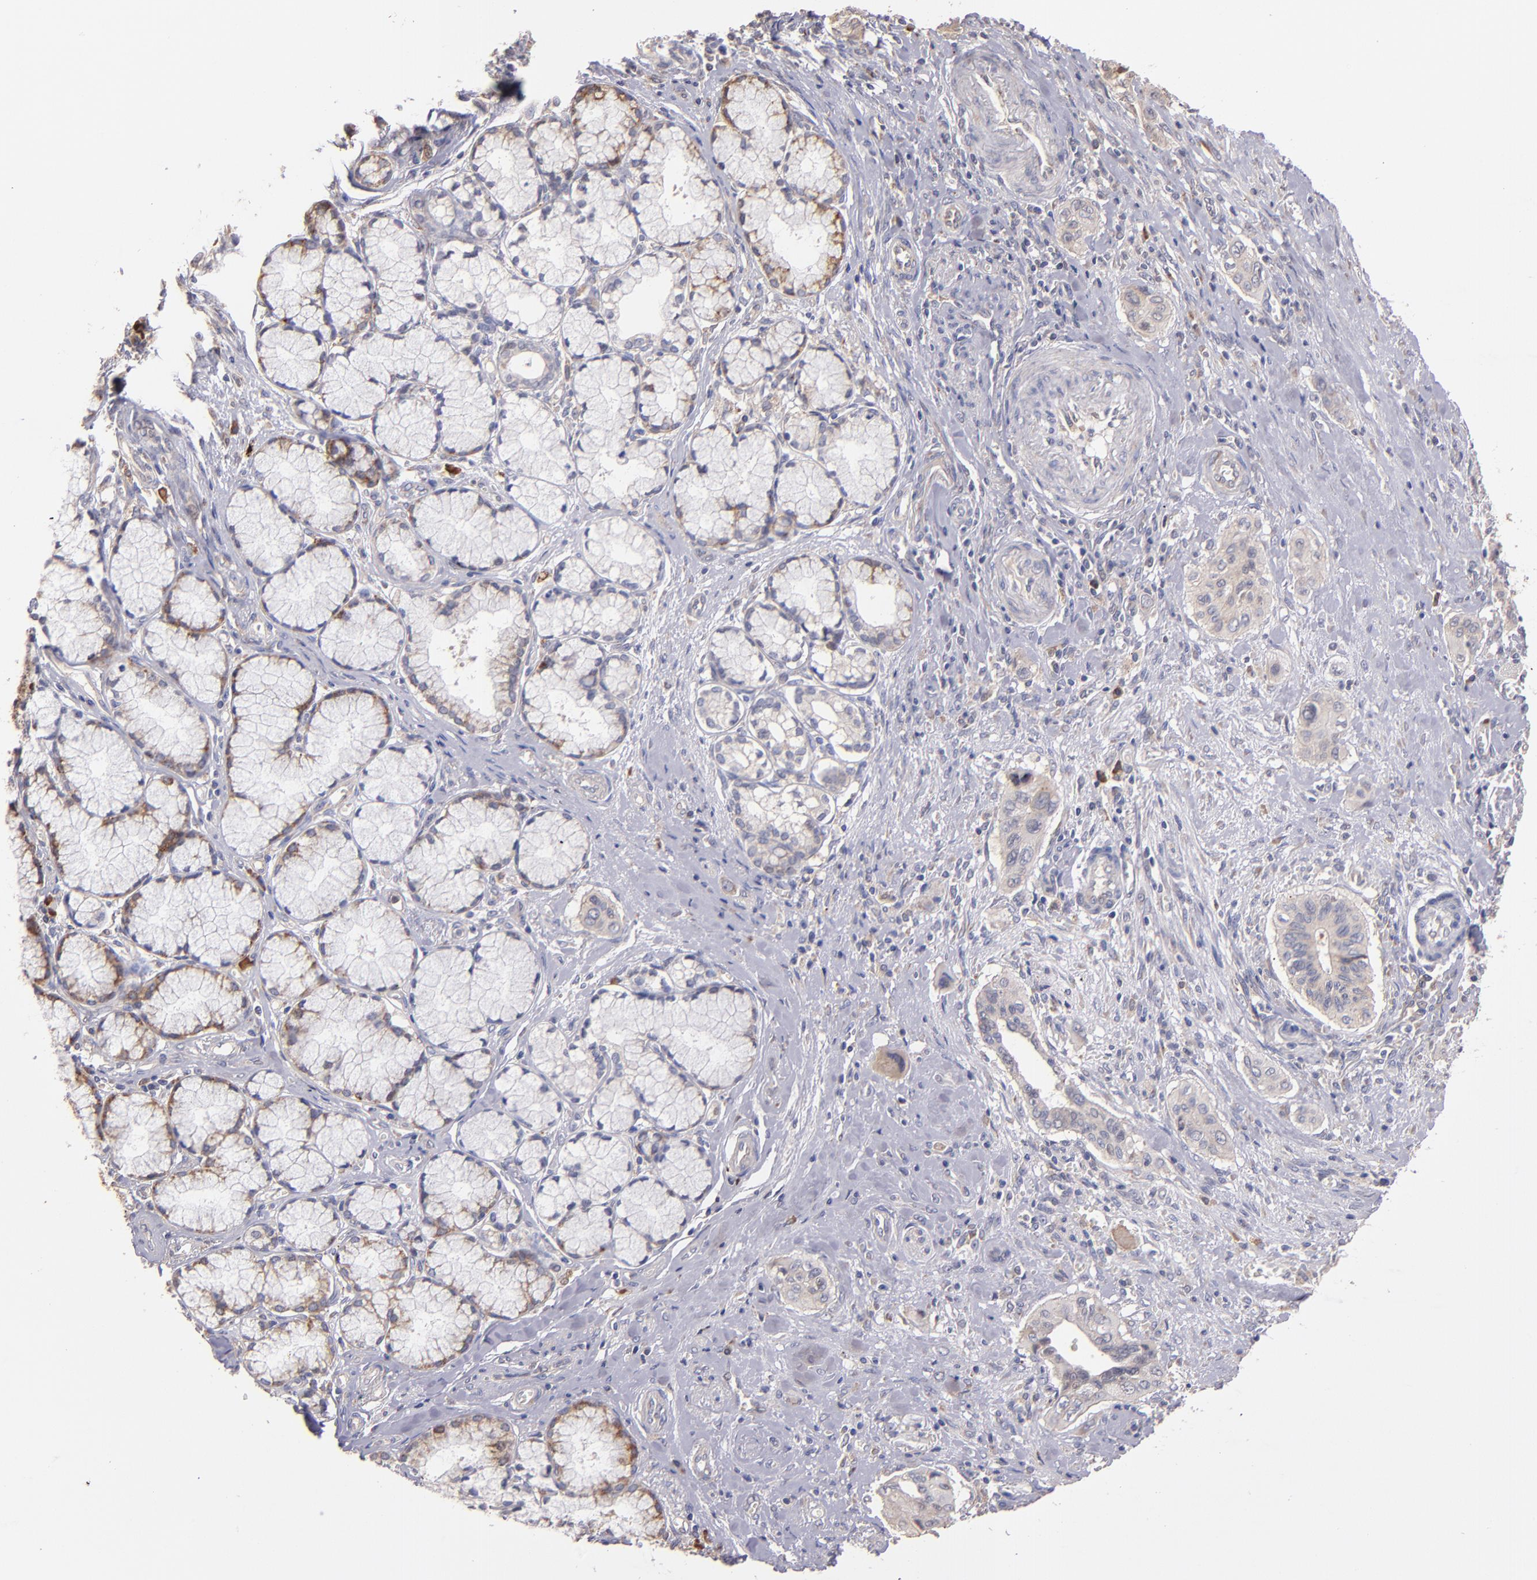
{"staining": {"intensity": "weak", "quantity": ">75%", "location": "cytoplasmic/membranous"}, "tissue": "pancreatic cancer", "cell_type": "Tumor cells", "image_type": "cancer", "snomed": [{"axis": "morphology", "description": "Adenocarcinoma, NOS"}, {"axis": "topography", "description": "Pancreas"}], "caption": "Immunohistochemistry micrograph of pancreatic cancer (adenocarcinoma) stained for a protein (brown), which demonstrates low levels of weak cytoplasmic/membranous expression in approximately >75% of tumor cells.", "gene": "IFIH1", "patient": {"sex": "male", "age": 77}}